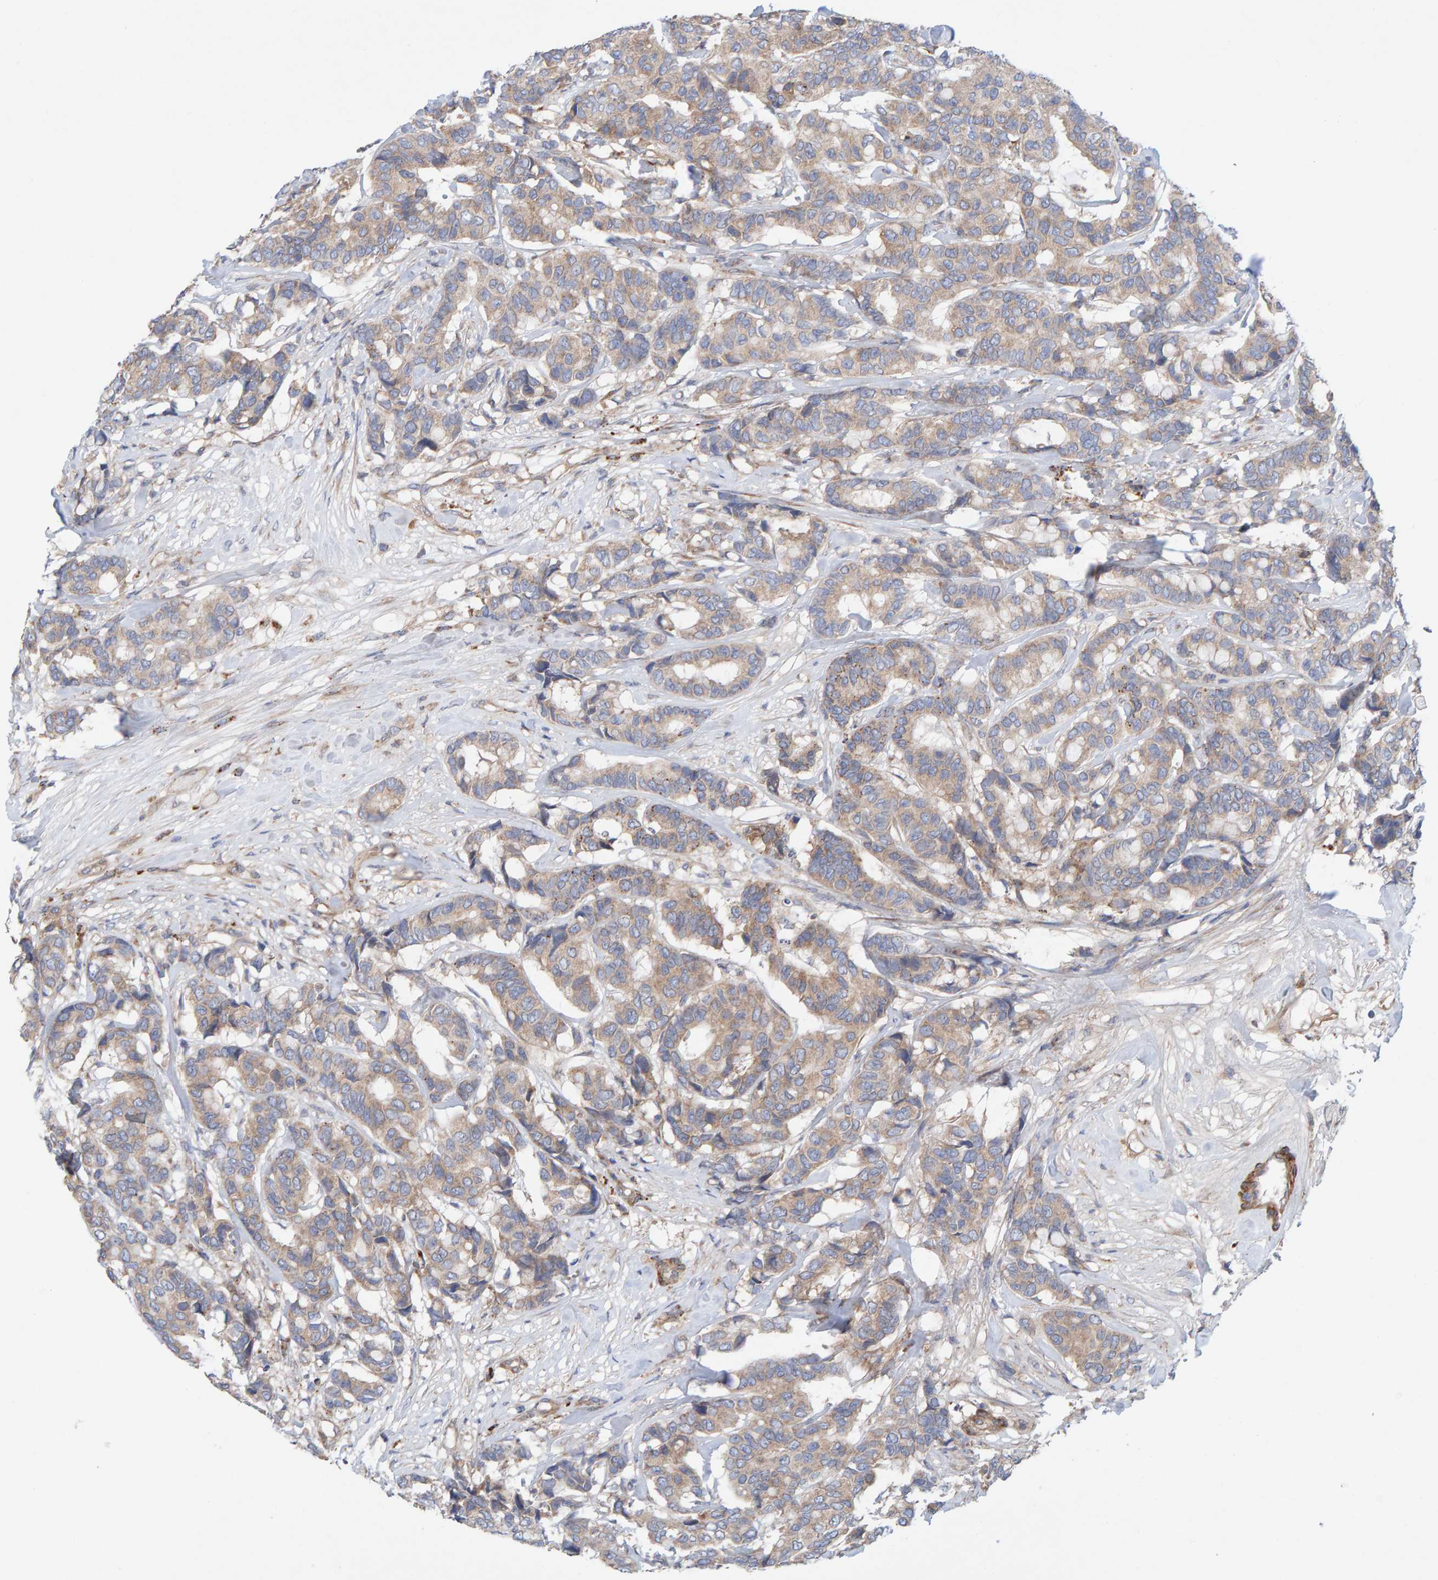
{"staining": {"intensity": "weak", "quantity": ">75%", "location": "cytoplasmic/membranous"}, "tissue": "breast cancer", "cell_type": "Tumor cells", "image_type": "cancer", "snomed": [{"axis": "morphology", "description": "Duct carcinoma"}, {"axis": "topography", "description": "Breast"}], "caption": "Brown immunohistochemical staining in breast intraductal carcinoma demonstrates weak cytoplasmic/membranous positivity in approximately >75% of tumor cells.", "gene": "CDK5RAP3", "patient": {"sex": "female", "age": 87}}